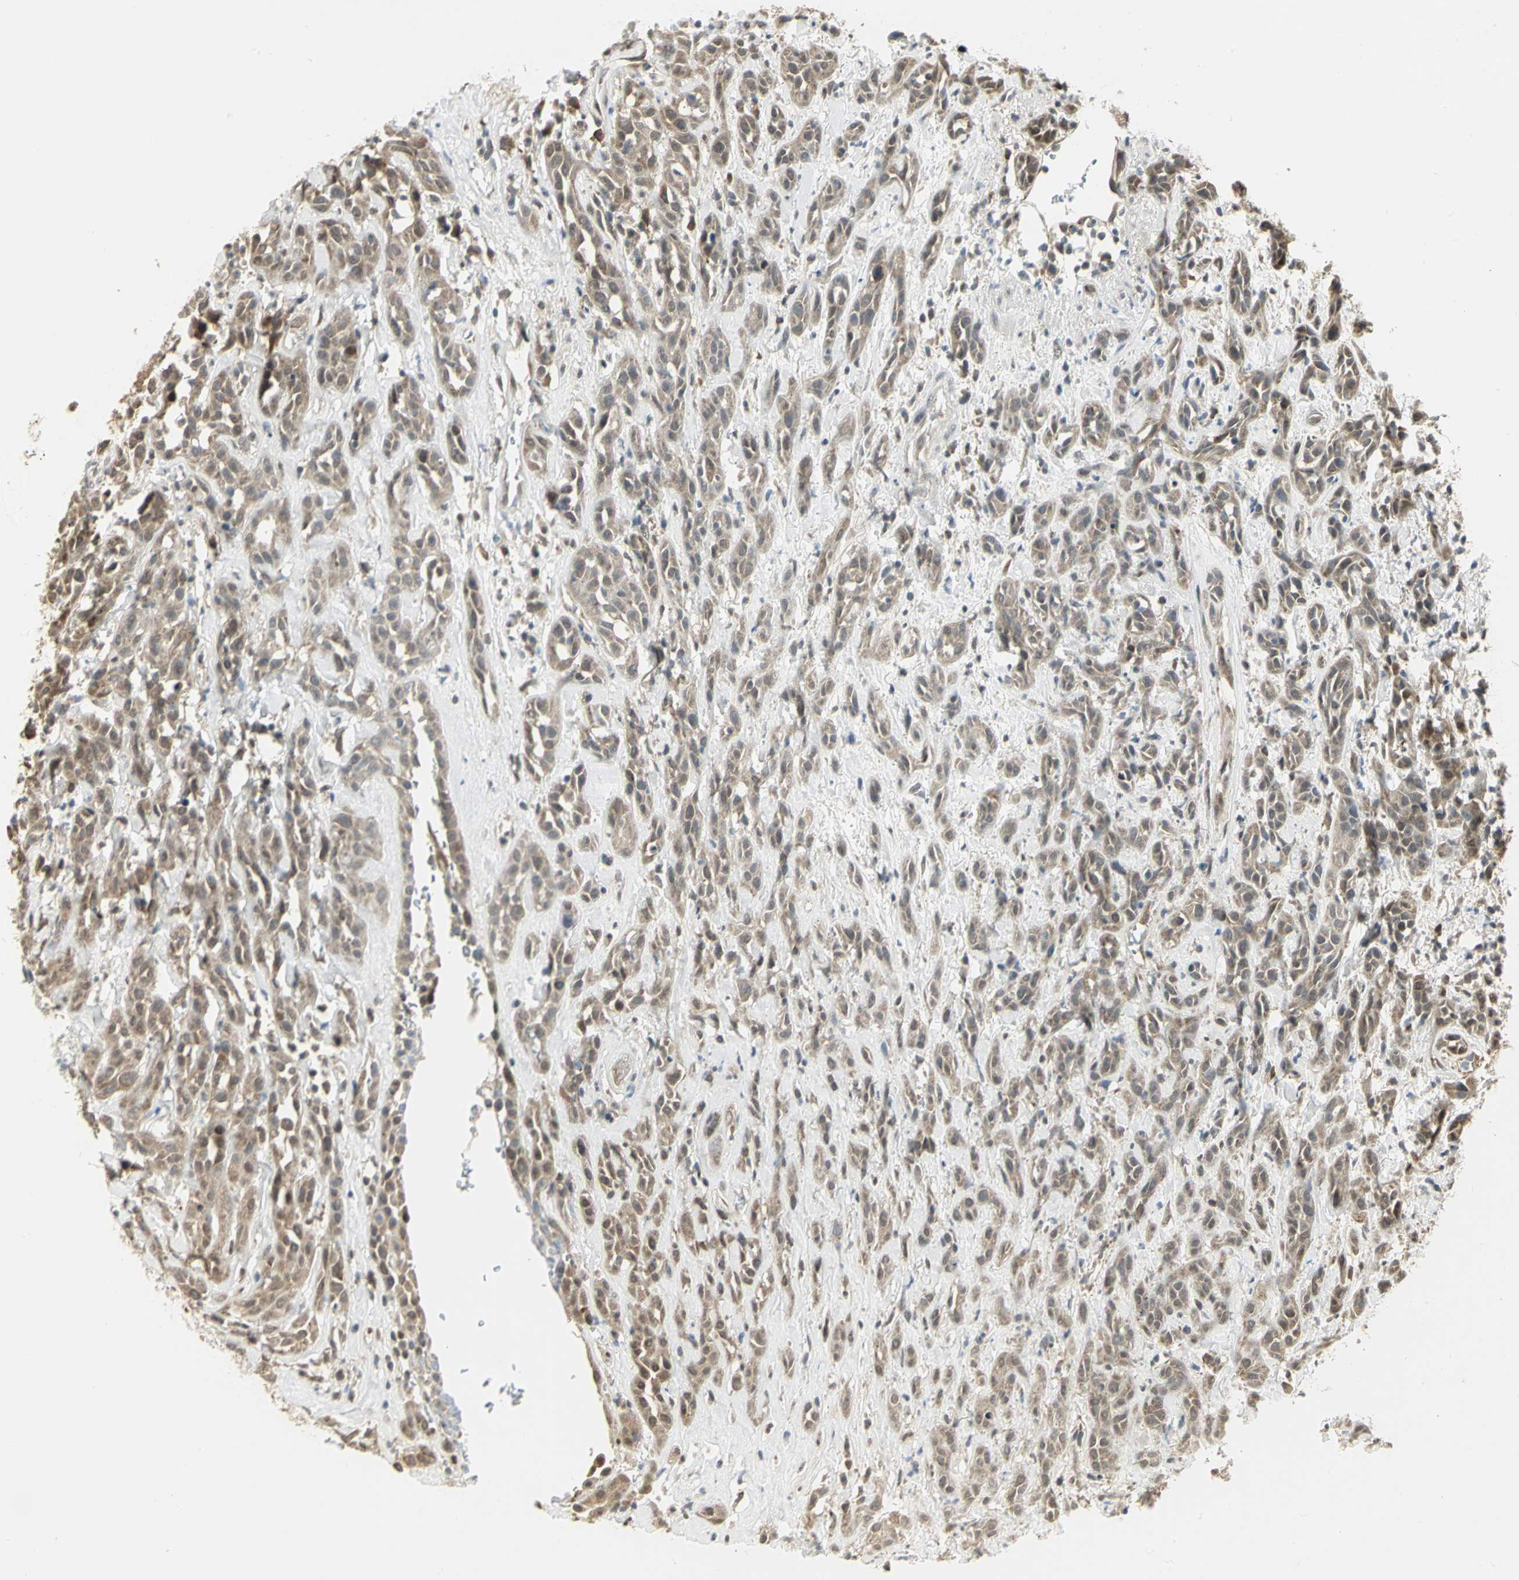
{"staining": {"intensity": "moderate", "quantity": ">75%", "location": "cytoplasmic/membranous"}, "tissue": "head and neck cancer", "cell_type": "Tumor cells", "image_type": "cancer", "snomed": [{"axis": "morphology", "description": "Squamous cell carcinoma, NOS"}, {"axis": "topography", "description": "Head-Neck"}], "caption": "An immunohistochemistry photomicrograph of tumor tissue is shown. Protein staining in brown labels moderate cytoplasmic/membranous positivity in head and neck cancer within tumor cells.", "gene": "PSMC4", "patient": {"sex": "male", "age": 62}}